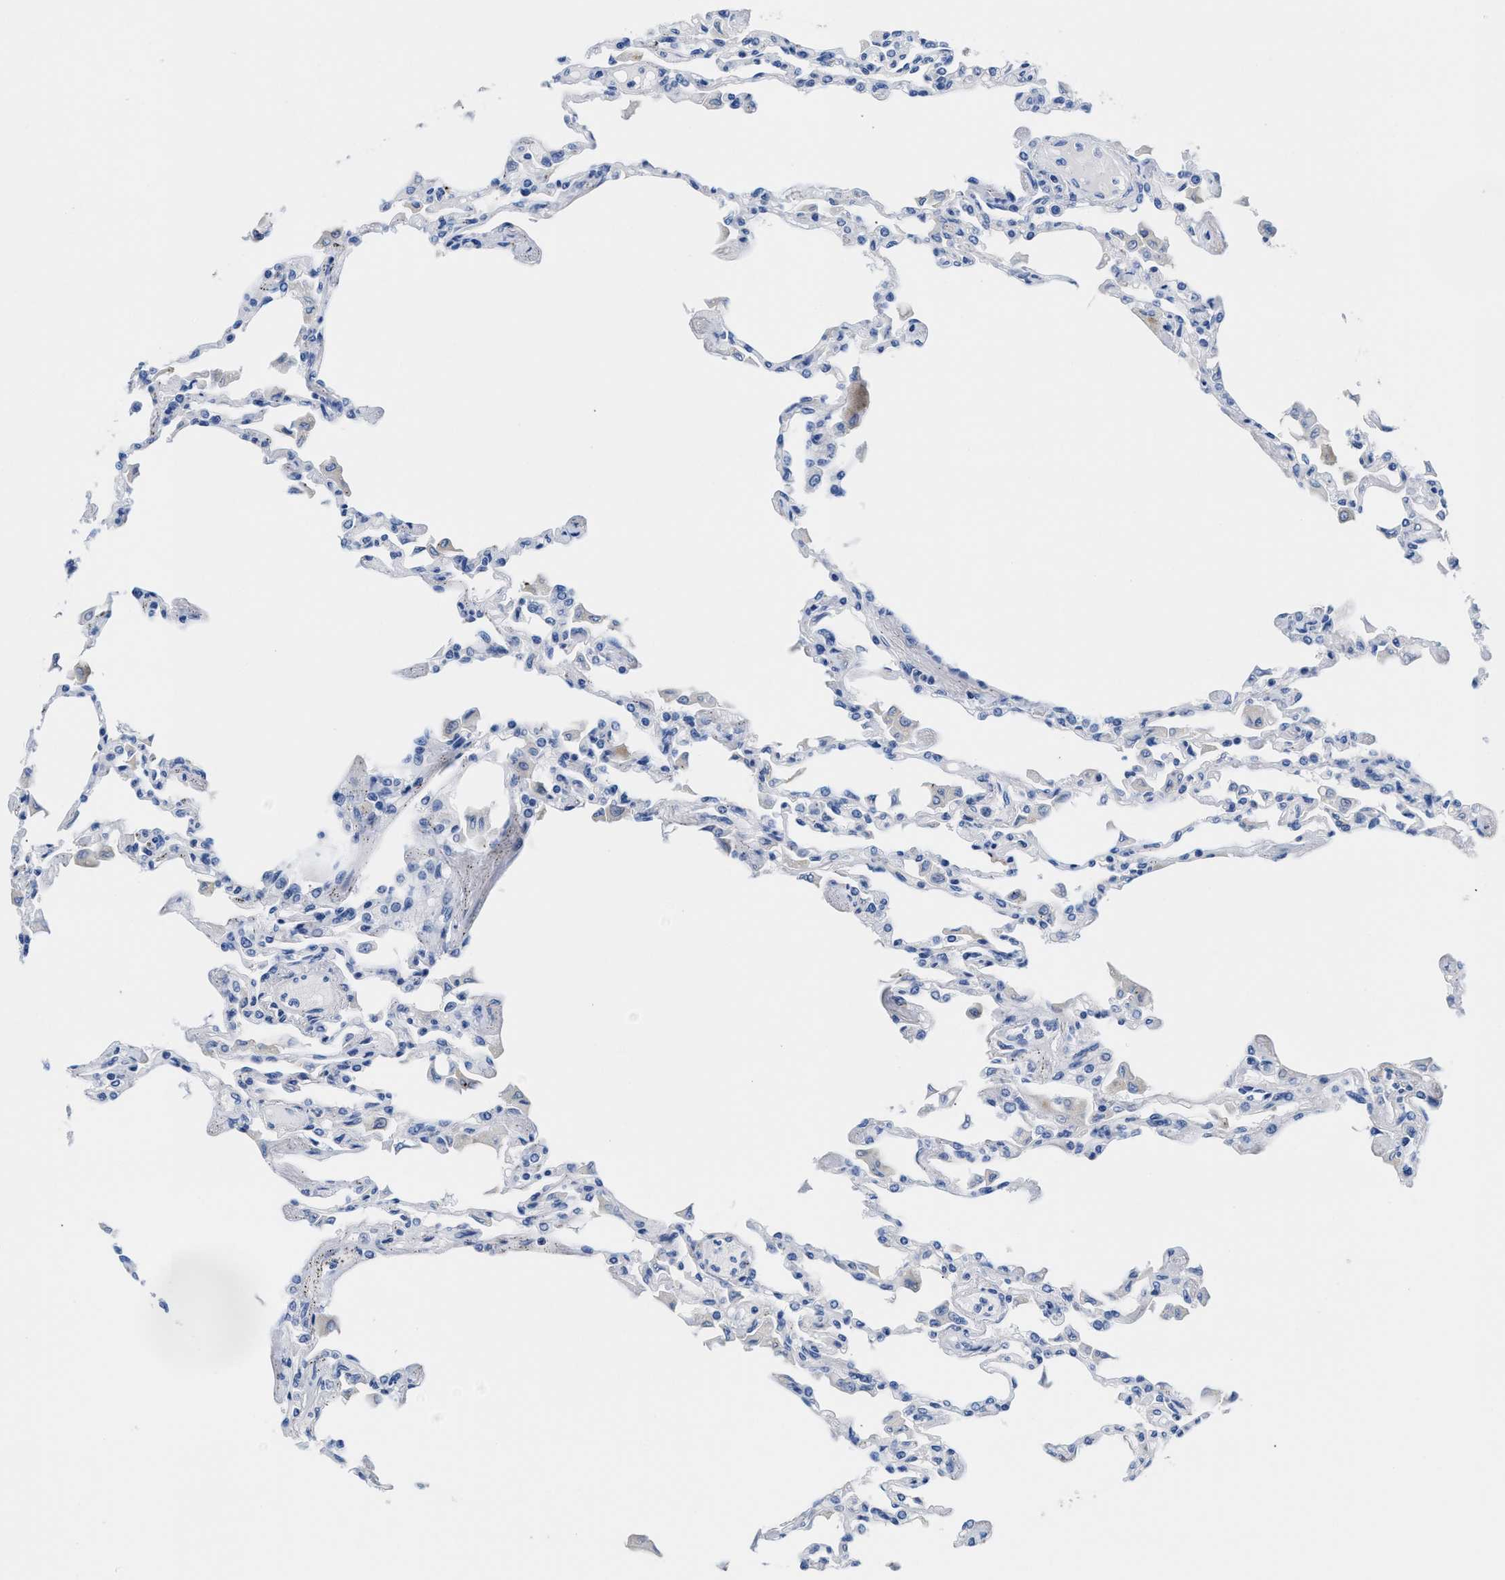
{"staining": {"intensity": "negative", "quantity": "none", "location": "none"}, "tissue": "lung", "cell_type": "Alveolar cells", "image_type": "normal", "snomed": [{"axis": "morphology", "description": "Normal tissue, NOS"}, {"axis": "topography", "description": "Bronchus"}, {"axis": "topography", "description": "Lung"}], "caption": "High magnification brightfield microscopy of normal lung stained with DAB (brown) and counterstained with hematoxylin (blue): alveolar cells show no significant expression.", "gene": "SLFN13", "patient": {"sex": "female", "age": 49}}